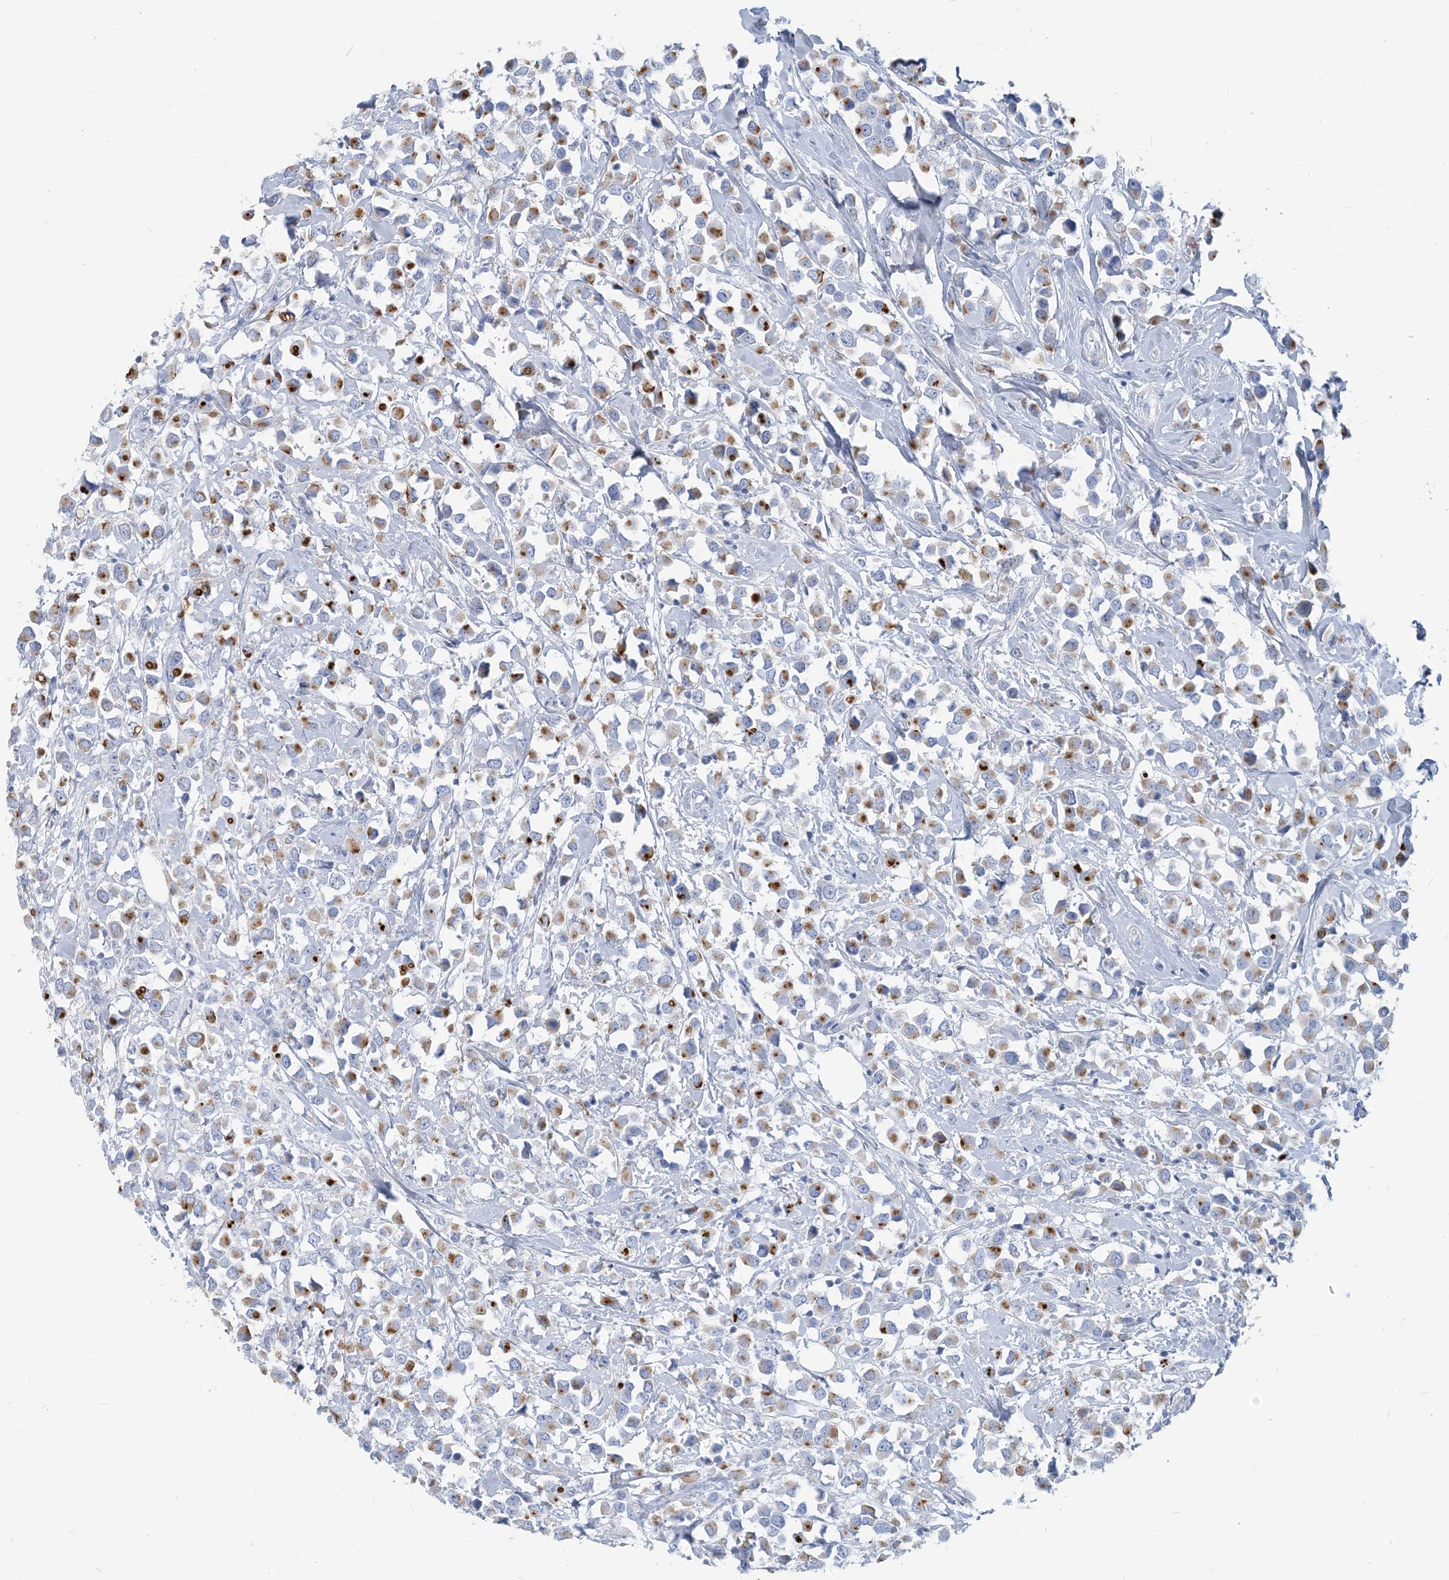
{"staining": {"intensity": "moderate", "quantity": "25%-75%", "location": "cytoplasmic/membranous"}, "tissue": "breast cancer", "cell_type": "Tumor cells", "image_type": "cancer", "snomed": [{"axis": "morphology", "description": "Duct carcinoma"}, {"axis": "topography", "description": "Breast"}], "caption": "A micrograph of human breast cancer (invasive ductal carcinoma) stained for a protein shows moderate cytoplasmic/membranous brown staining in tumor cells.", "gene": "MOXD1", "patient": {"sex": "female", "age": 61}}